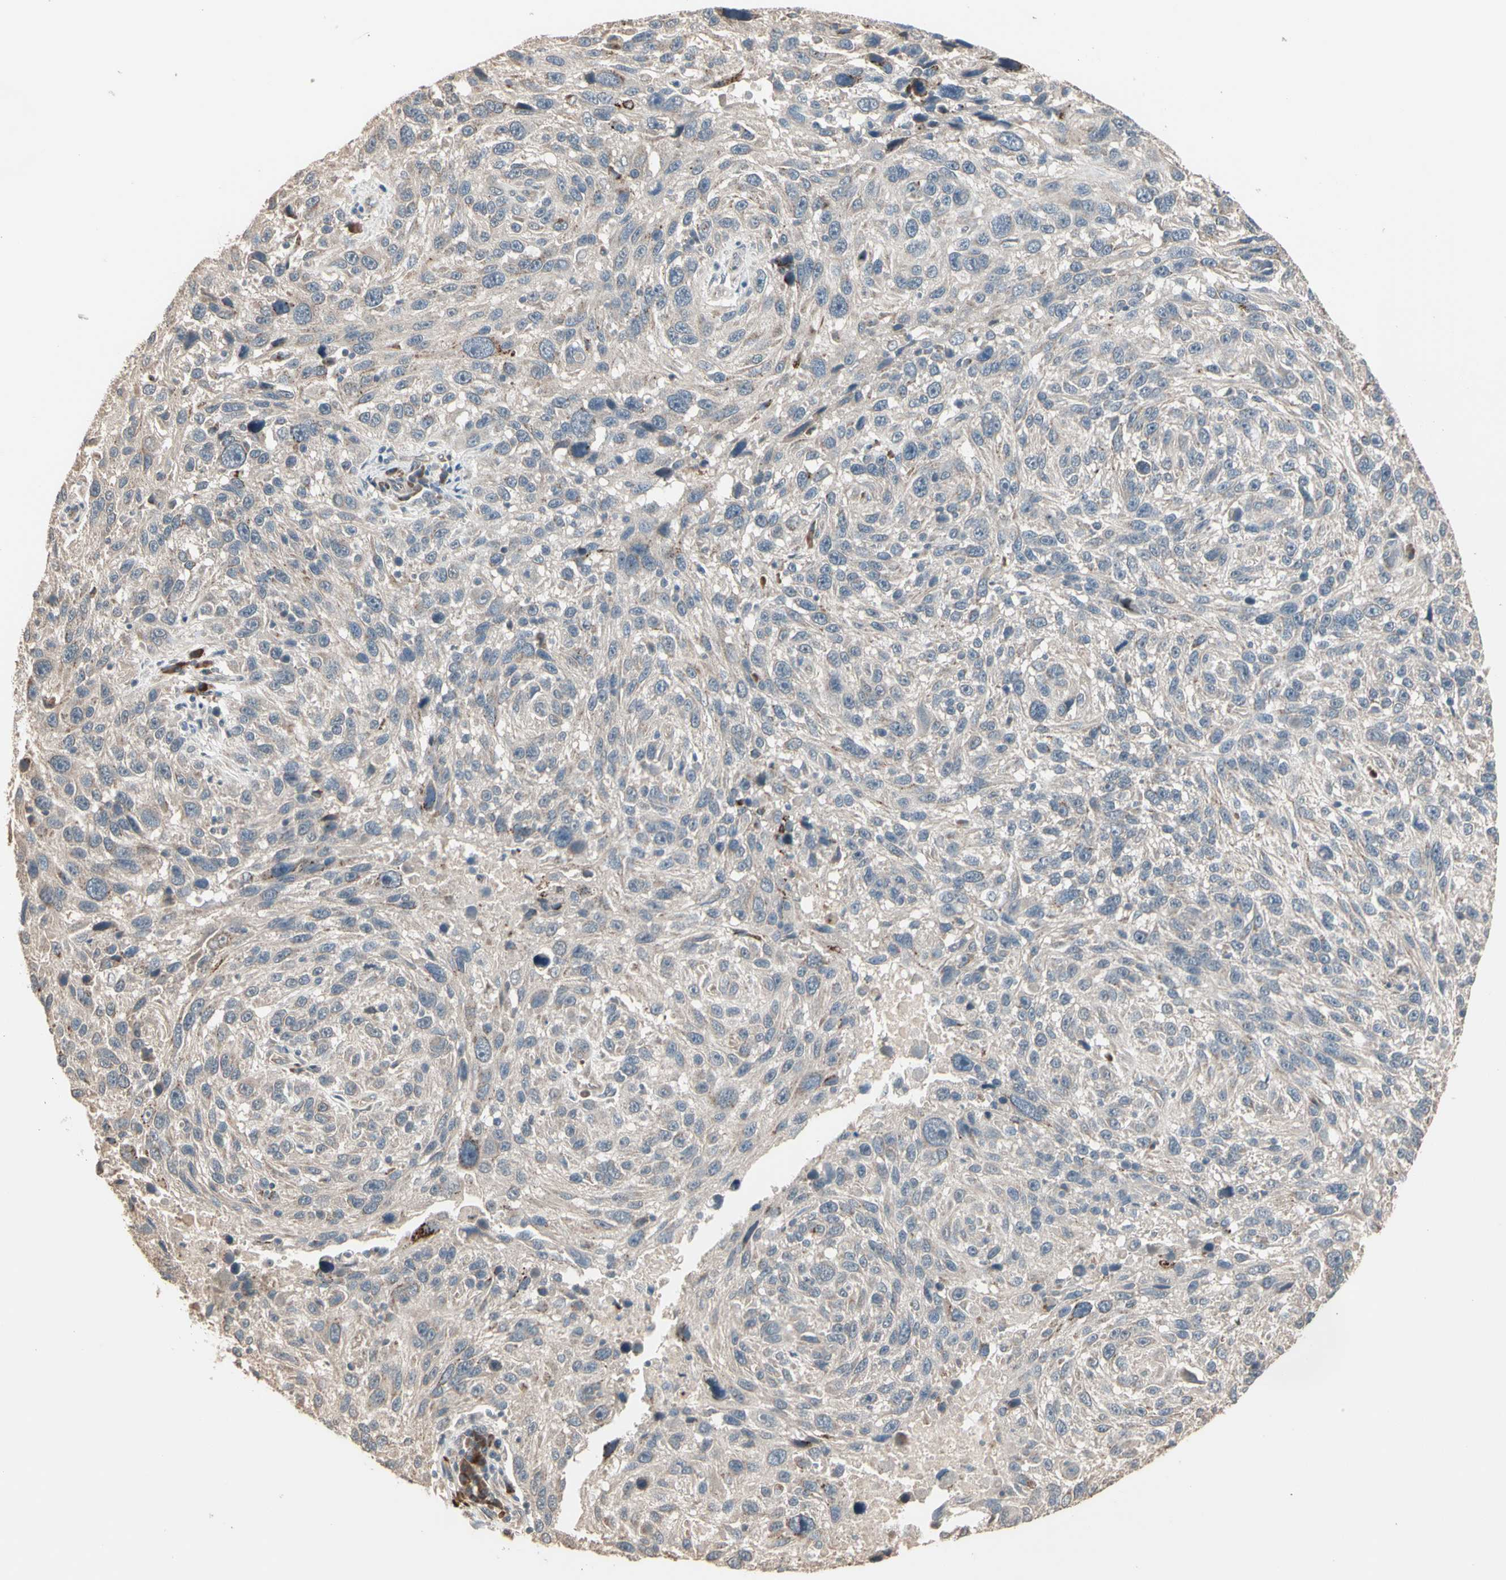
{"staining": {"intensity": "negative", "quantity": "none", "location": "none"}, "tissue": "melanoma", "cell_type": "Tumor cells", "image_type": "cancer", "snomed": [{"axis": "morphology", "description": "Malignant melanoma, NOS"}, {"axis": "topography", "description": "Skin"}], "caption": "High power microscopy micrograph of an immunohistochemistry image of malignant melanoma, revealing no significant staining in tumor cells. (IHC, brightfield microscopy, high magnification).", "gene": "GALNT3", "patient": {"sex": "male", "age": 53}}